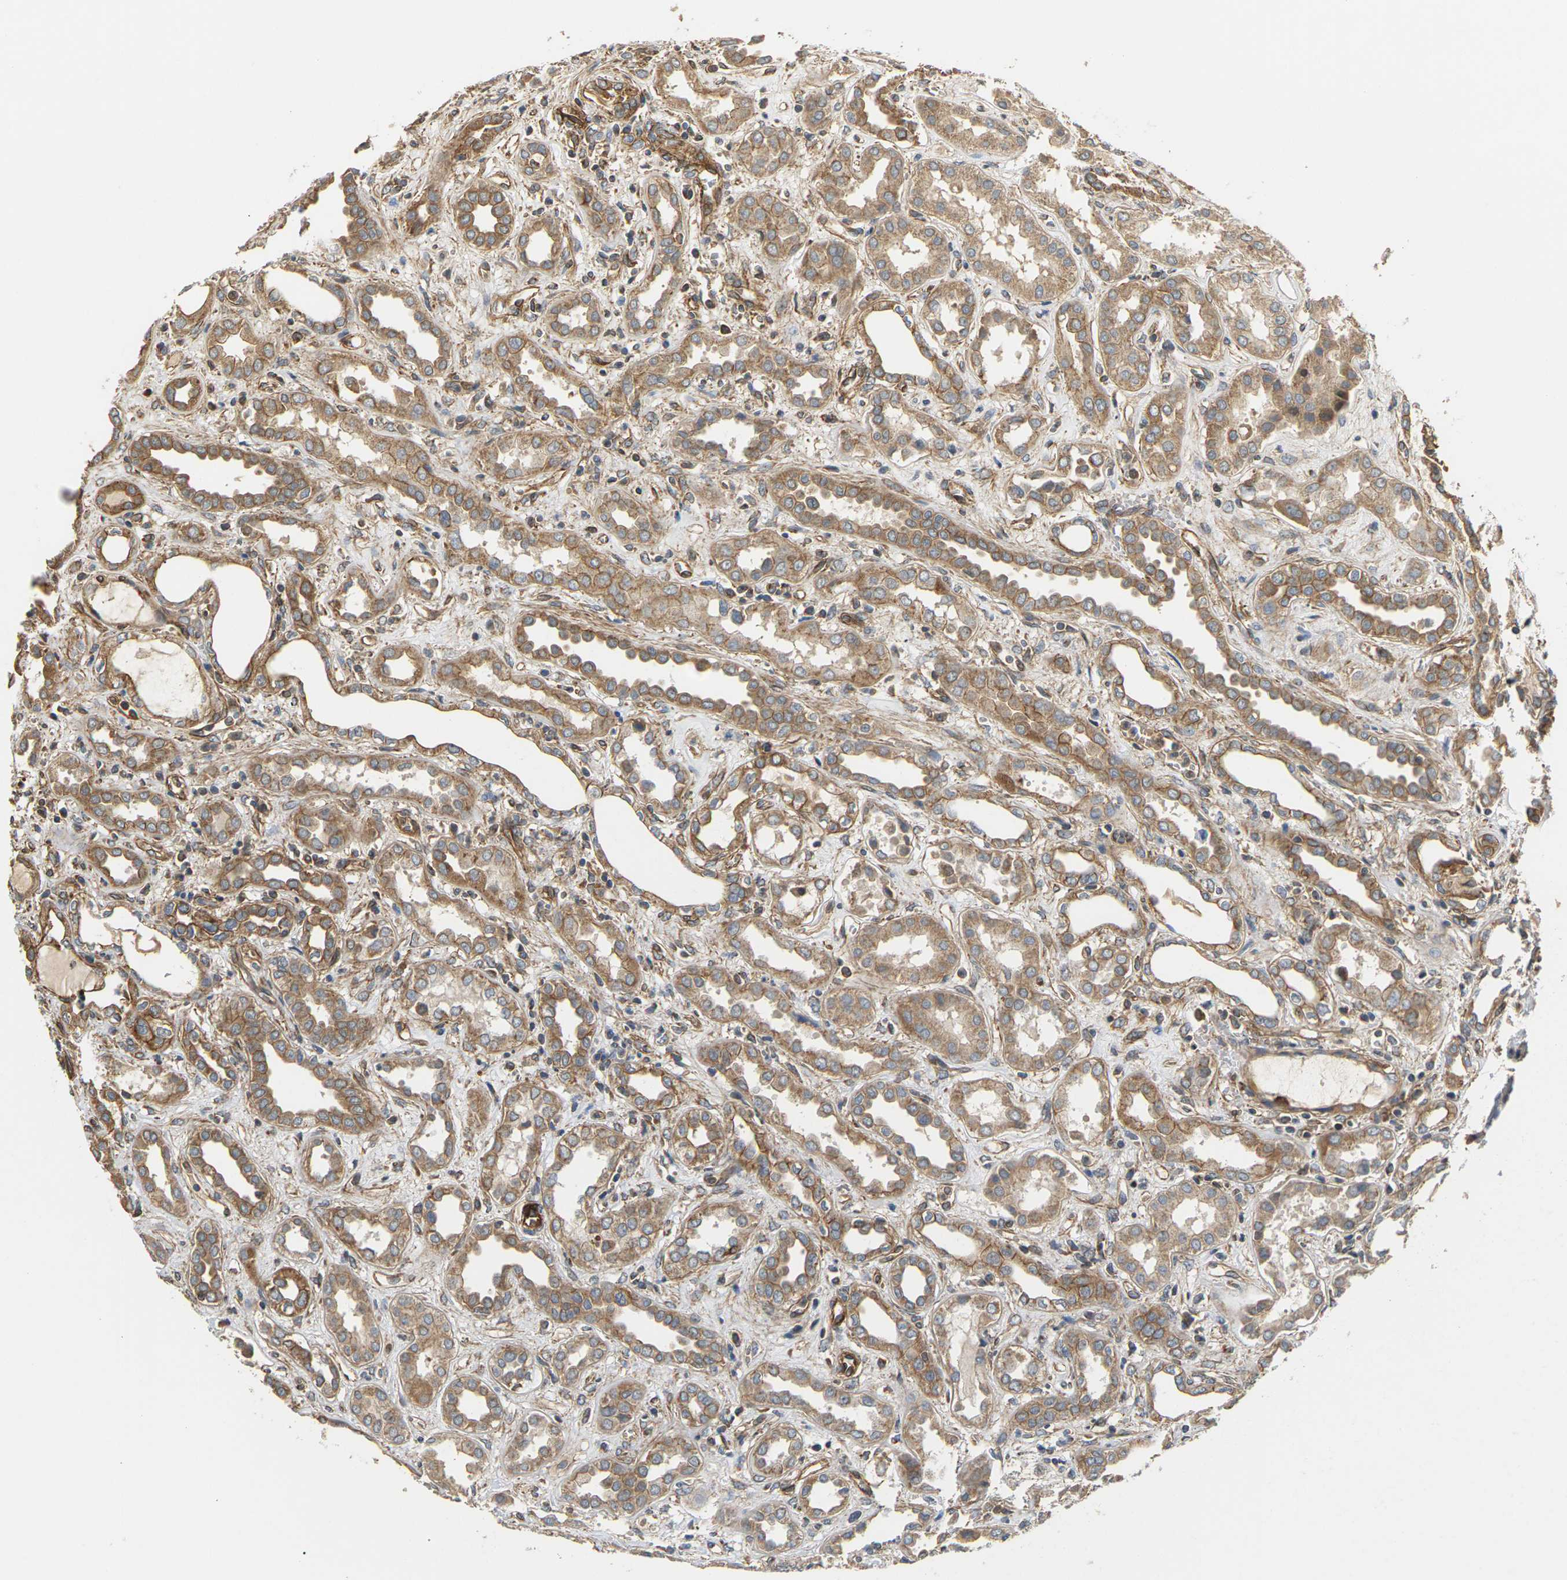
{"staining": {"intensity": "moderate", "quantity": ">75%", "location": "cytoplasmic/membranous"}, "tissue": "kidney", "cell_type": "Cells in glomeruli", "image_type": "normal", "snomed": [{"axis": "morphology", "description": "Normal tissue, NOS"}, {"axis": "topography", "description": "Kidney"}], "caption": "About >75% of cells in glomeruli in normal kidney demonstrate moderate cytoplasmic/membranous protein positivity as visualized by brown immunohistochemical staining.", "gene": "PCDHB4", "patient": {"sex": "male", "age": 59}}